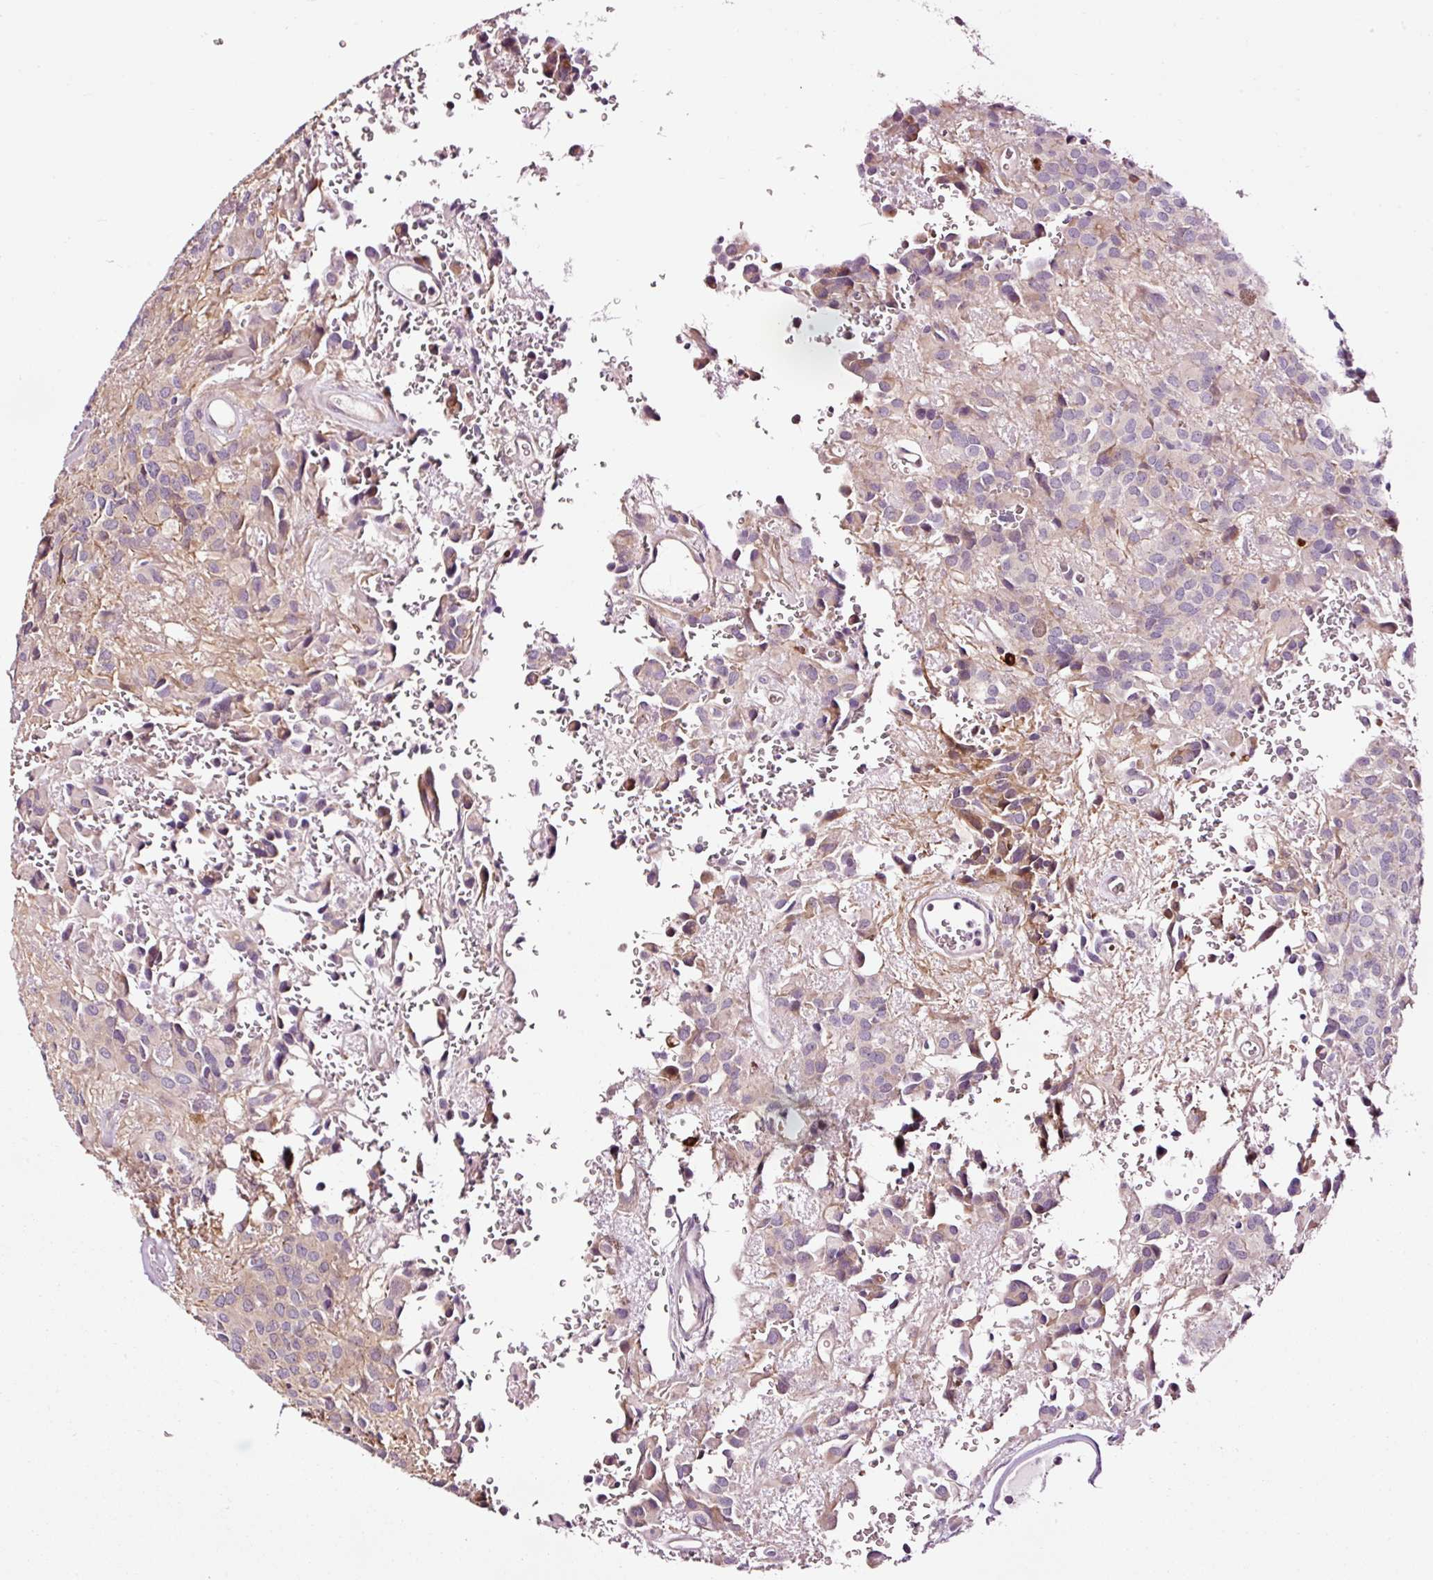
{"staining": {"intensity": "weak", "quantity": "<25%", "location": "cytoplasmic/membranous"}, "tissue": "glioma", "cell_type": "Tumor cells", "image_type": "cancer", "snomed": [{"axis": "morphology", "description": "Glioma, malignant, Low grade"}, {"axis": "topography", "description": "Brain"}], "caption": "This is an immunohistochemistry (IHC) micrograph of glioma. There is no positivity in tumor cells.", "gene": "UTP14A", "patient": {"sex": "male", "age": 56}}